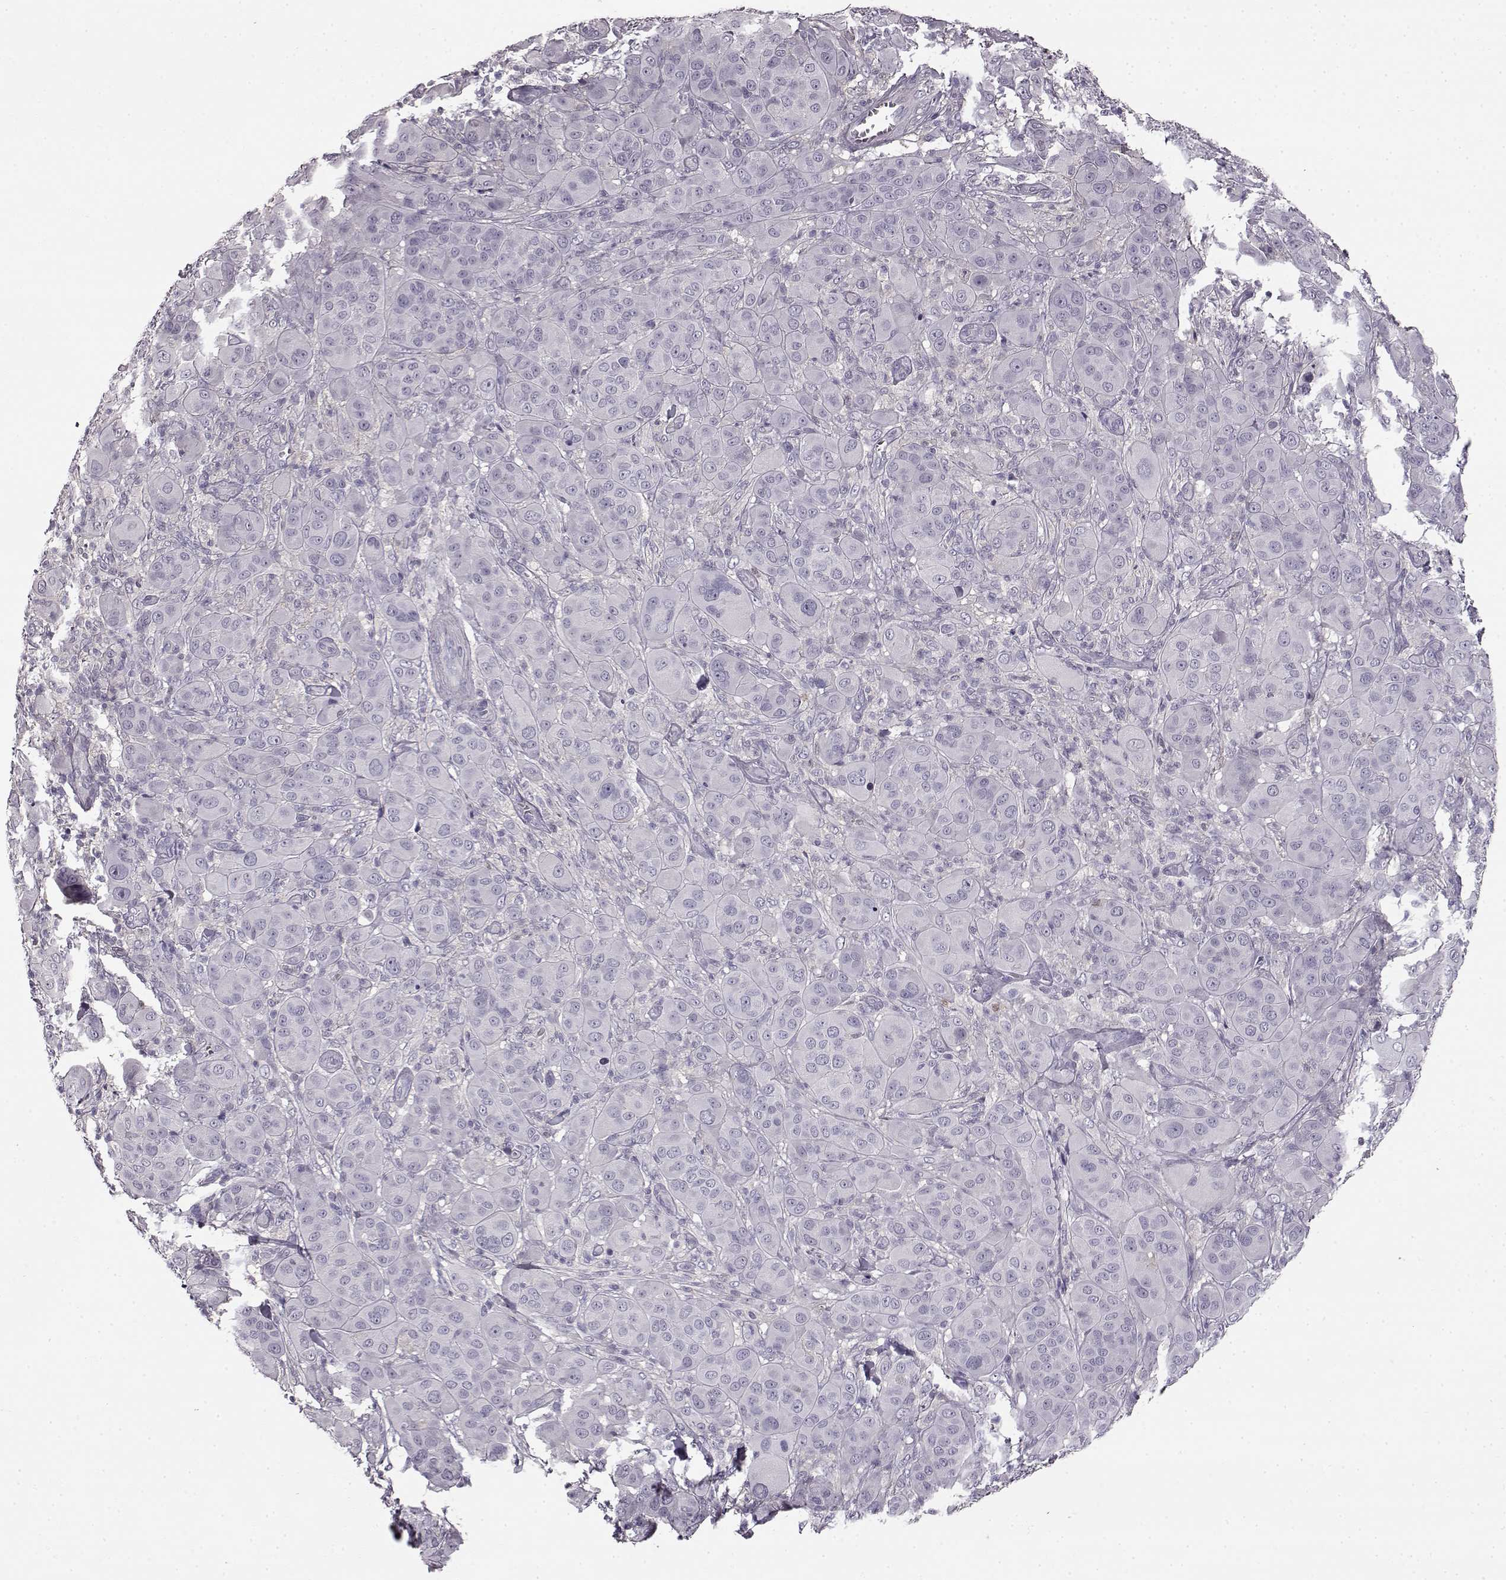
{"staining": {"intensity": "negative", "quantity": "none", "location": "none"}, "tissue": "melanoma", "cell_type": "Tumor cells", "image_type": "cancer", "snomed": [{"axis": "morphology", "description": "Malignant melanoma, NOS"}, {"axis": "topography", "description": "Skin"}], "caption": "This is an immunohistochemistry (IHC) image of melanoma. There is no expression in tumor cells.", "gene": "KRT85", "patient": {"sex": "female", "age": 87}}